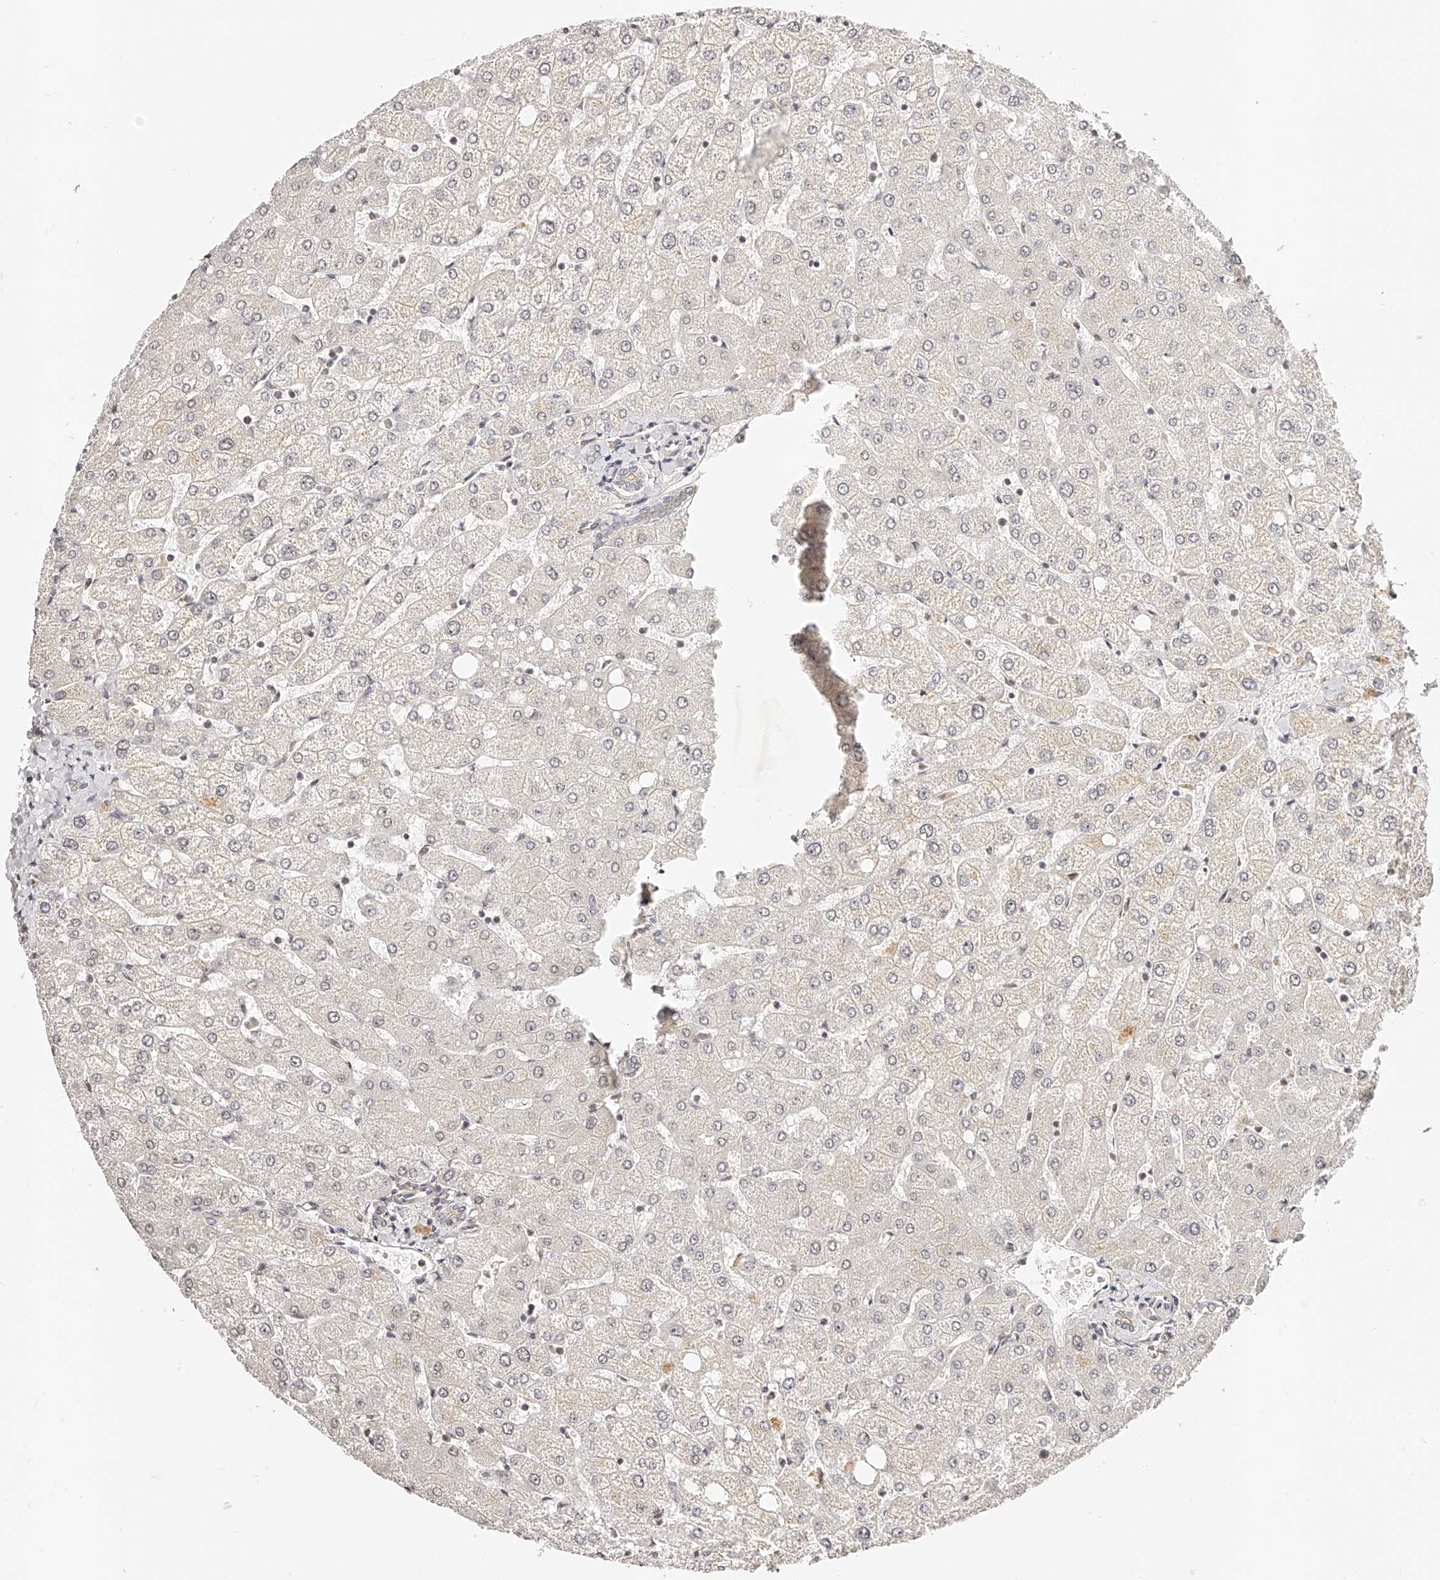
{"staining": {"intensity": "negative", "quantity": "none", "location": "none"}, "tissue": "liver", "cell_type": "Cholangiocytes", "image_type": "normal", "snomed": [{"axis": "morphology", "description": "Normal tissue, NOS"}, {"axis": "topography", "description": "Liver"}], "caption": "The immunohistochemistry image has no significant expression in cholangiocytes of liver.", "gene": "ZNF789", "patient": {"sex": "female", "age": 54}}